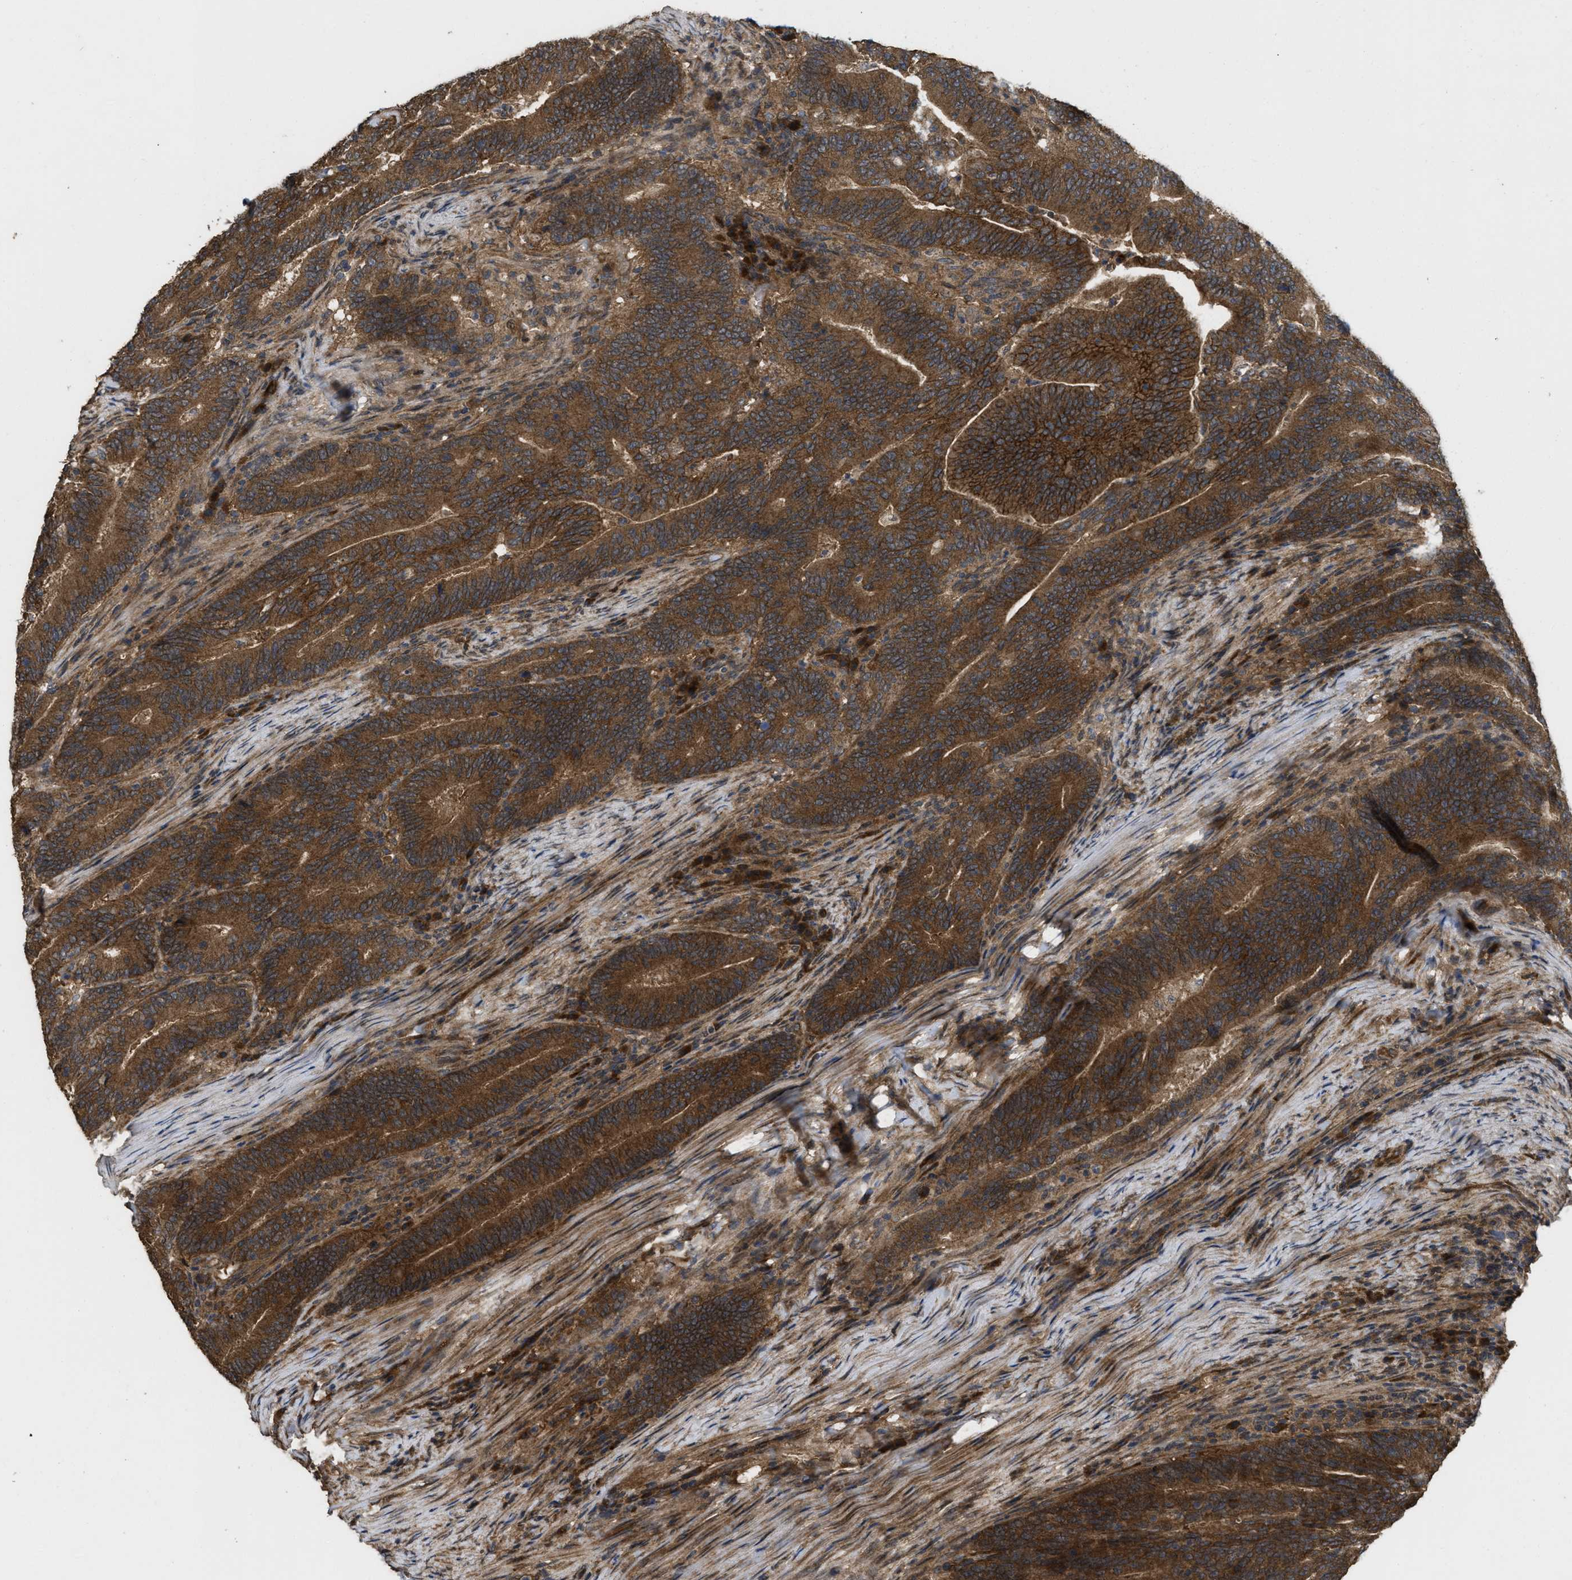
{"staining": {"intensity": "strong", "quantity": ">75%", "location": "cytoplasmic/membranous"}, "tissue": "colorectal cancer", "cell_type": "Tumor cells", "image_type": "cancer", "snomed": [{"axis": "morphology", "description": "Adenocarcinoma, NOS"}, {"axis": "topography", "description": "Colon"}], "caption": "Tumor cells demonstrate high levels of strong cytoplasmic/membranous positivity in approximately >75% of cells in colorectal cancer (adenocarcinoma). Nuclei are stained in blue.", "gene": "FZD6", "patient": {"sex": "female", "age": 66}}